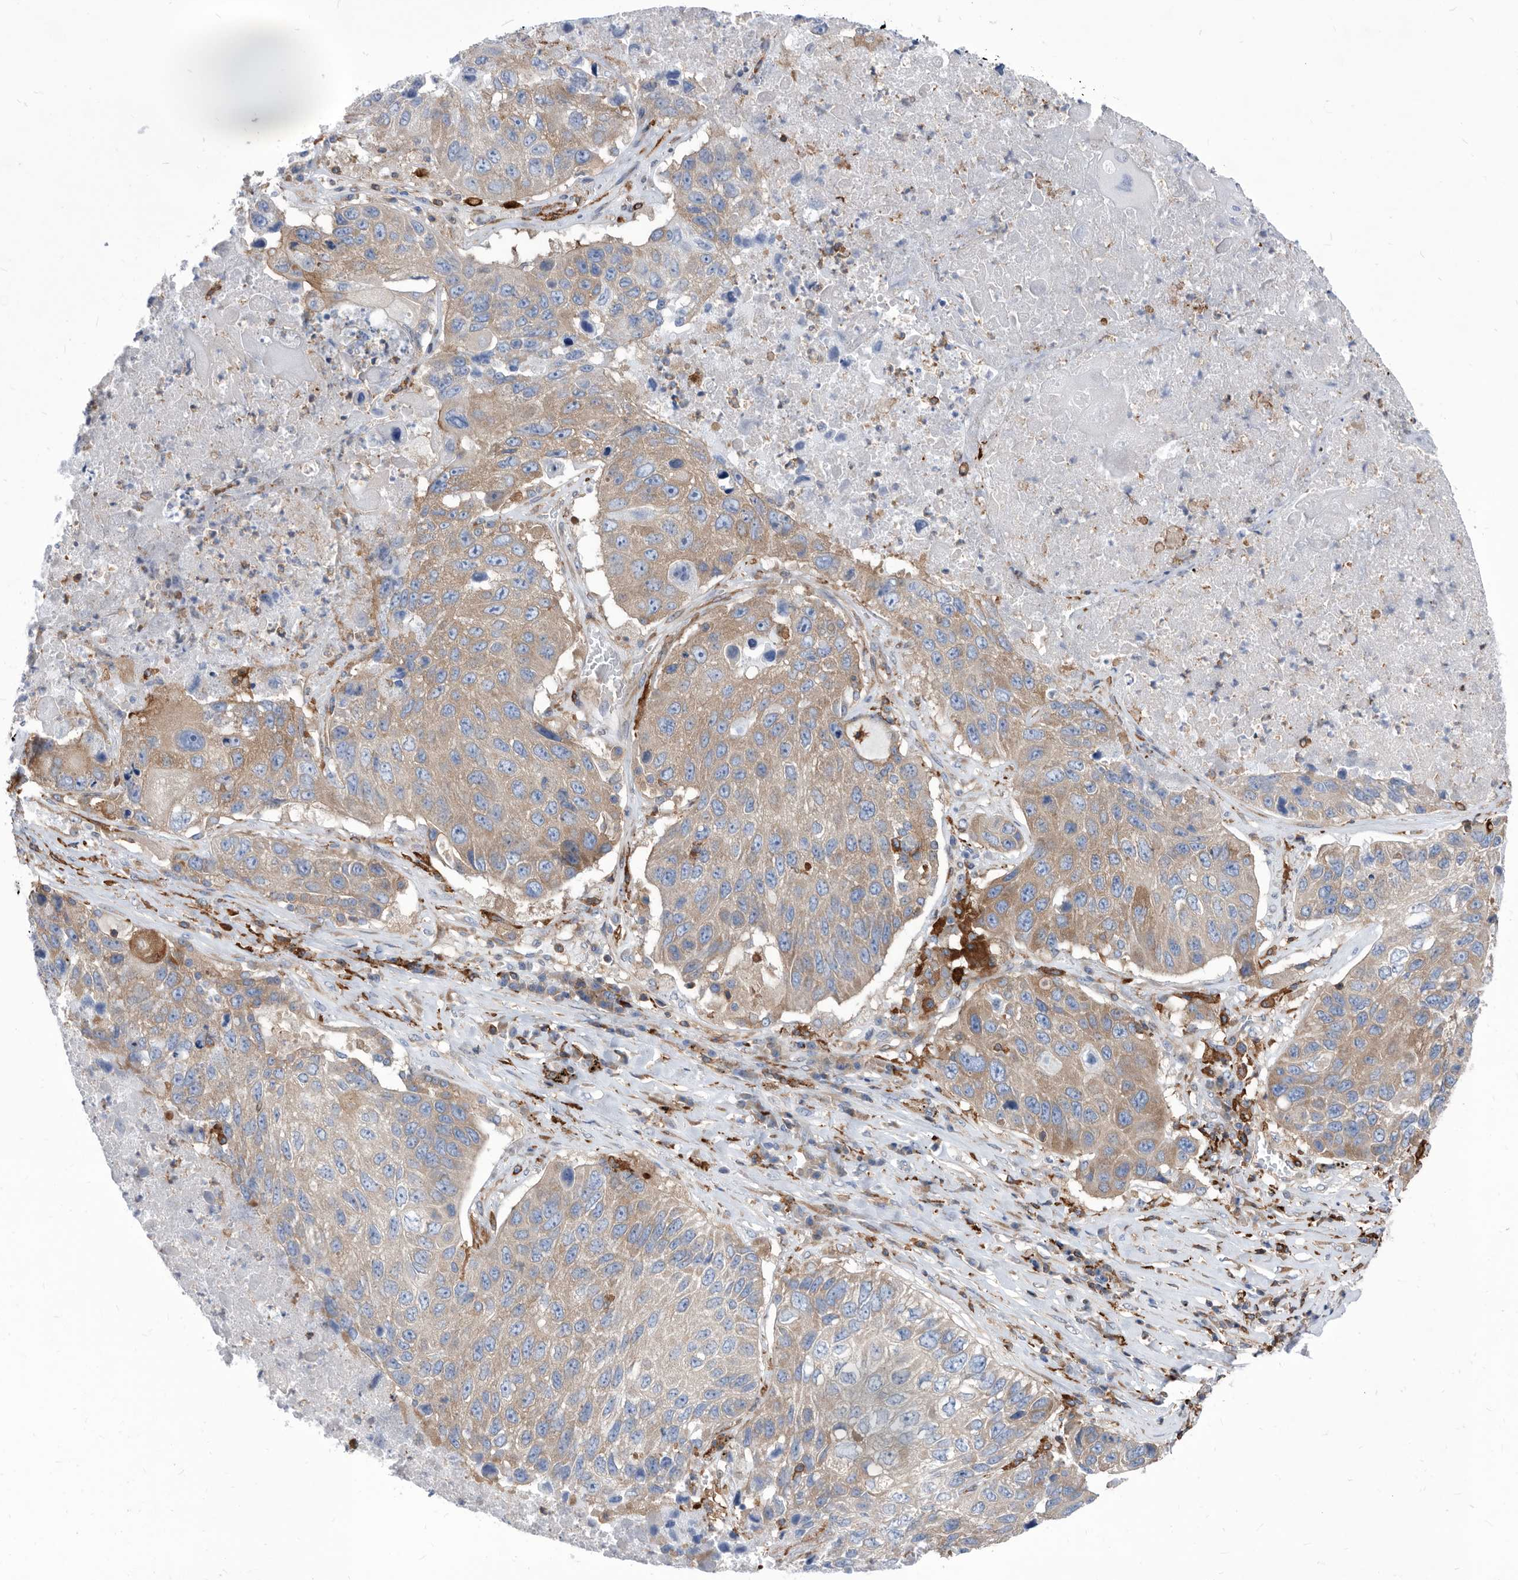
{"staining": {"intensity": "moderate", "quantity": ">75%", "location": "cytoplasmic/membranous"}, "tissue": "lung cancer", "cell_type": "Tumor cells", "image_type": "cancer", "snomed": [{"axis": "morphology", "description": "Squamous cell carcinoma, NOS"}, {"axis": "topography", "description": "Lung"}], "caption": "High-power microscopy captured an IHC micrograph of lung squamous cell carcinoma, revealing moderate cytoplasmic/membranous staining in about >75% of tumor cells. (Stains: DAB in brown, nuclei in blue, Microscopy: brightfield microscopy at high magnification).", "gene": "SMG7", "patient": {"sex": "male", "age": 61}}